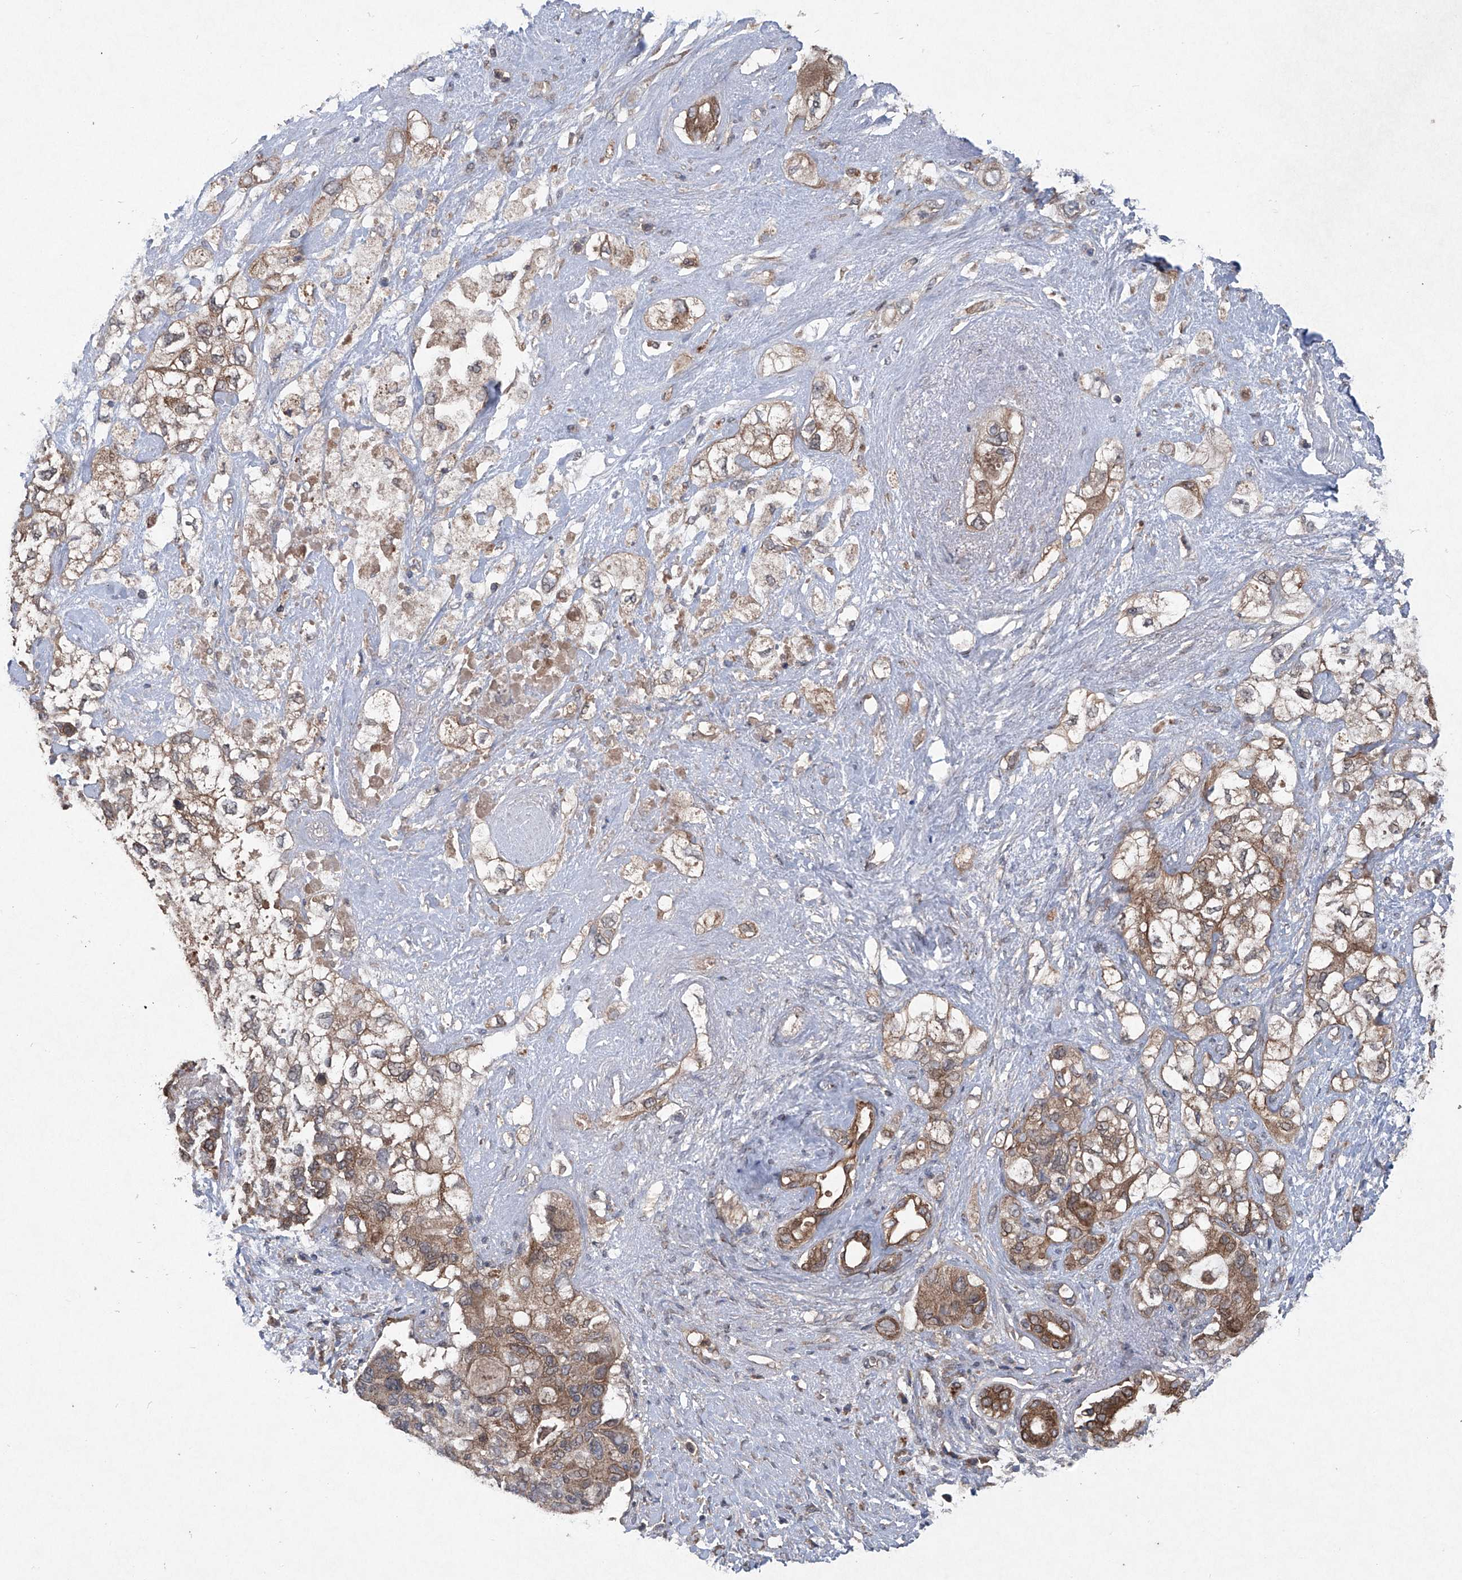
{"staining": {"intensity": "moderate", "quantity": ">75%", "location": "cytoplasmic/membranous"}, "tissue": "pancreatic cancer", "cell_type": "Tumor cells", "image_type": "cancer", "snomed": [{"axis": "morphology", "description": "Adenocarcinoma, NOS"}, {"axis": "topography", "description": "Pancreas"}], "caption": "There is medium levels of moderate cytoplasmic/membranous positivity in tumor cells of adenocarcinoma (pancreatic), as demonstrated by immunohistochemical staining (brown color).", "gene": "SUMF2", "patient": {"sex": "female", "age": 56}}